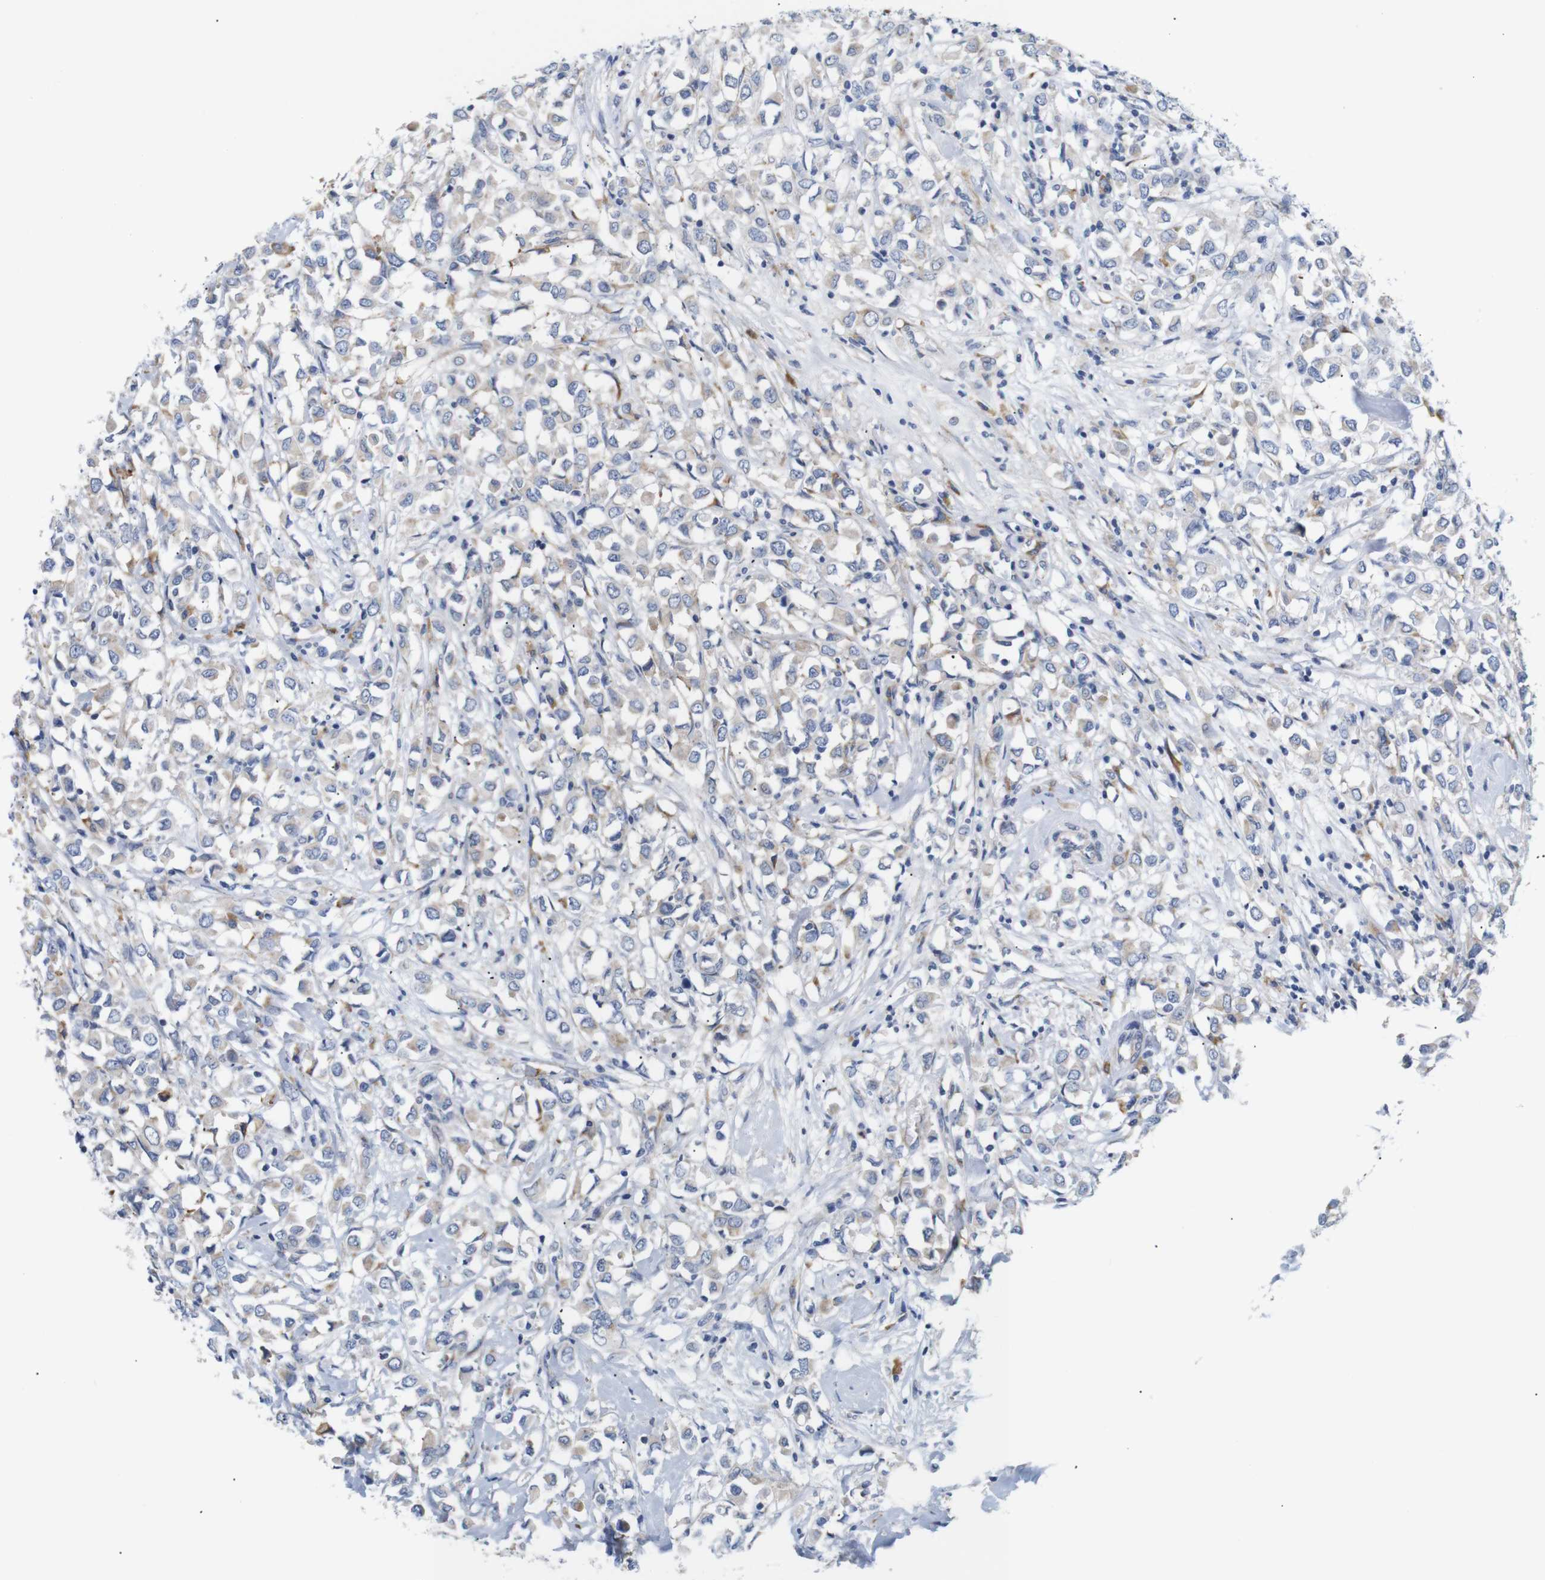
{"staining": {"intensity": "weak", "quantity": "25%-75%", "location": "cytoplasmic/membranous"}, "tissue": "breast cancer", "cell_type": "Tumor cells", "image_type": "cancer", "snomed": [{"axis": "morphology", "description": "Duct carcinoma"}, {"axis": "topography", "description": "Breast"}], "caption": "Immunohistochemical staining of human infiltrating ductal carcinoma (breast) reveals weak cytoplasmic/membranous protein staining in about 25%-75% of tumor cells. The staining is performed using DAB brown chromogen to label protein expression. The nuclei are counter-stained blue using hematoxylin.", "gene": "TRIM5", "patient": {"sex": "female", "age": 61}}